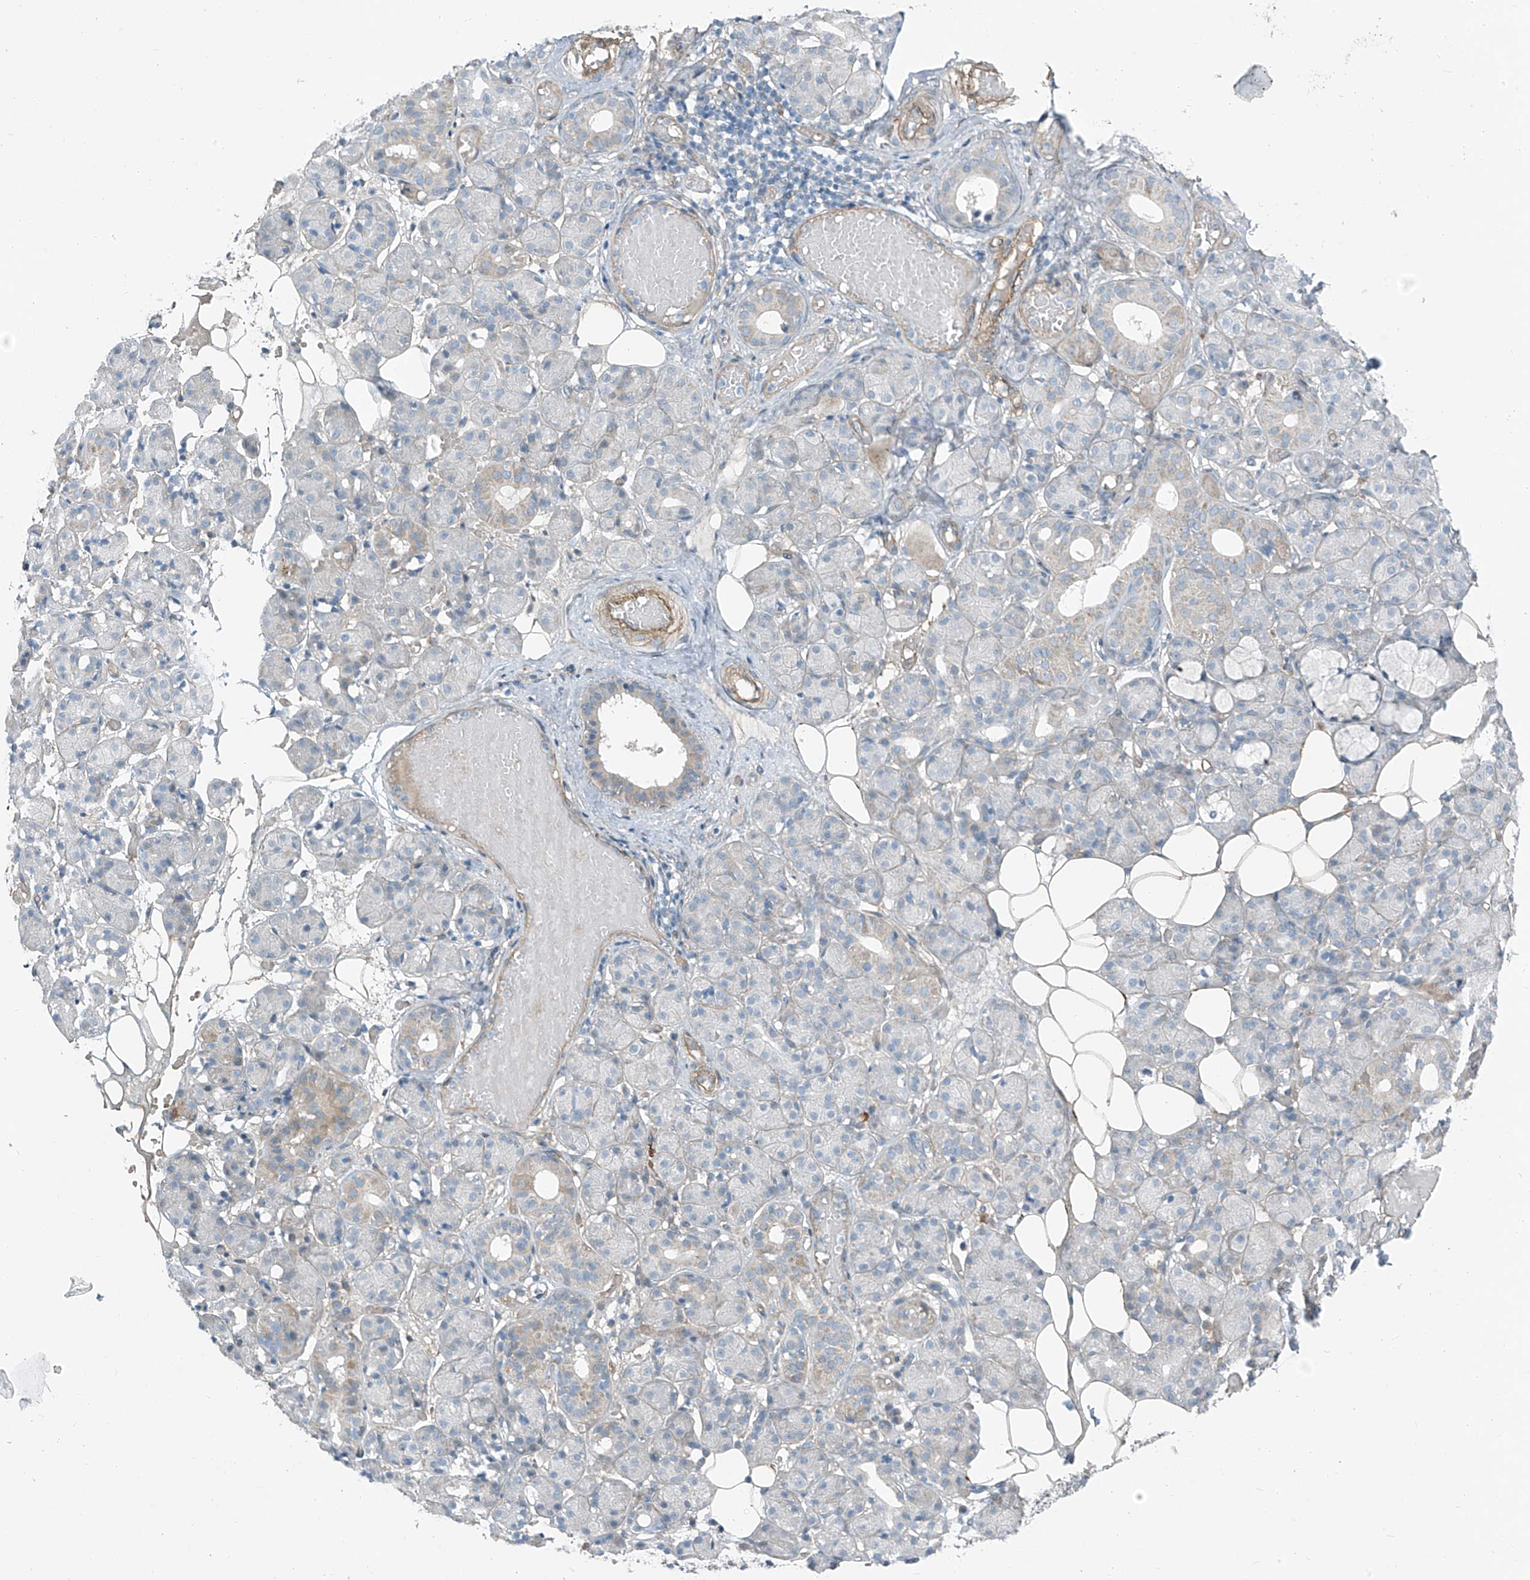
{"staining": {"intensity": "negative", "quantity": "none", "location": "none"}, "tissue": "salivary gland", "cell_type": "Glandular cells", "image_type": "normal", "snomed": [{"axis": "morphology", "description": "Normal tissue, NOS"}, {"axis": "topography", "description": "Salivary gland"}], "caption": "Salivary gland was stained to show a protein in brown. There is no significant staining in glandular cells. (Stains: DAB immunohistochemistry with hematoxylin counter stain, Microscopy: brightfield microscopy at high magnification).", "gene": "TNS2", "patient": {"sex": "male", "age": 63}}